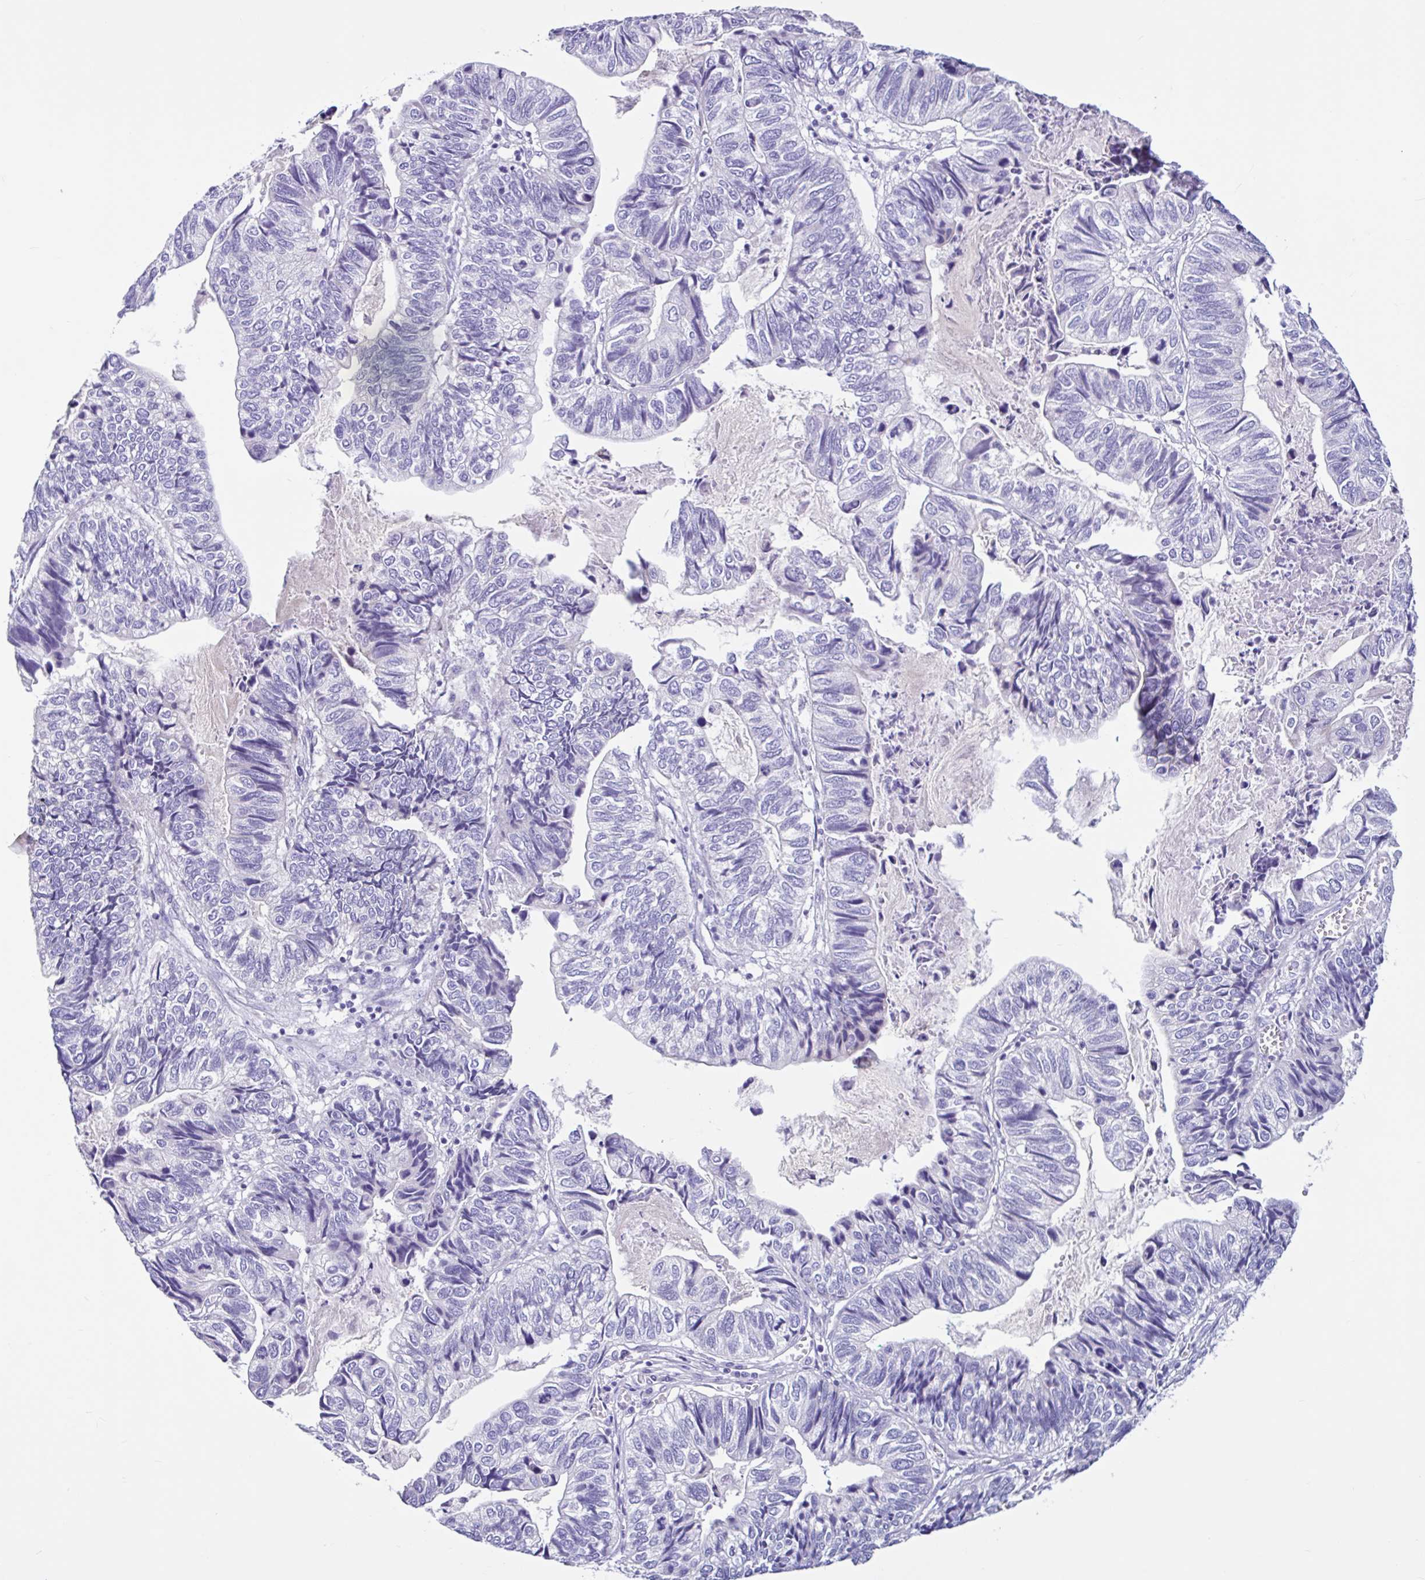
{"staining": {"intensity": "negative", "quantity": "none", "location": "none"}, "tissue": "stomach cancer", "cell_type": "Tumor cells", "image_type": "cancer", "snomed": [{"axis": "morphology", "description": "Adenocarcinoma, NOS"}, {"axis": "topography", "description": "Stomach, upper"}], "caption": "The immunohistochemistry (IHC) photomicrograph has no significant expression in tumor cells of adenocarcinoma (stomach) tissue.", "gene": "CYP19A1", "patient": {"sex": "female", "age": 67}}